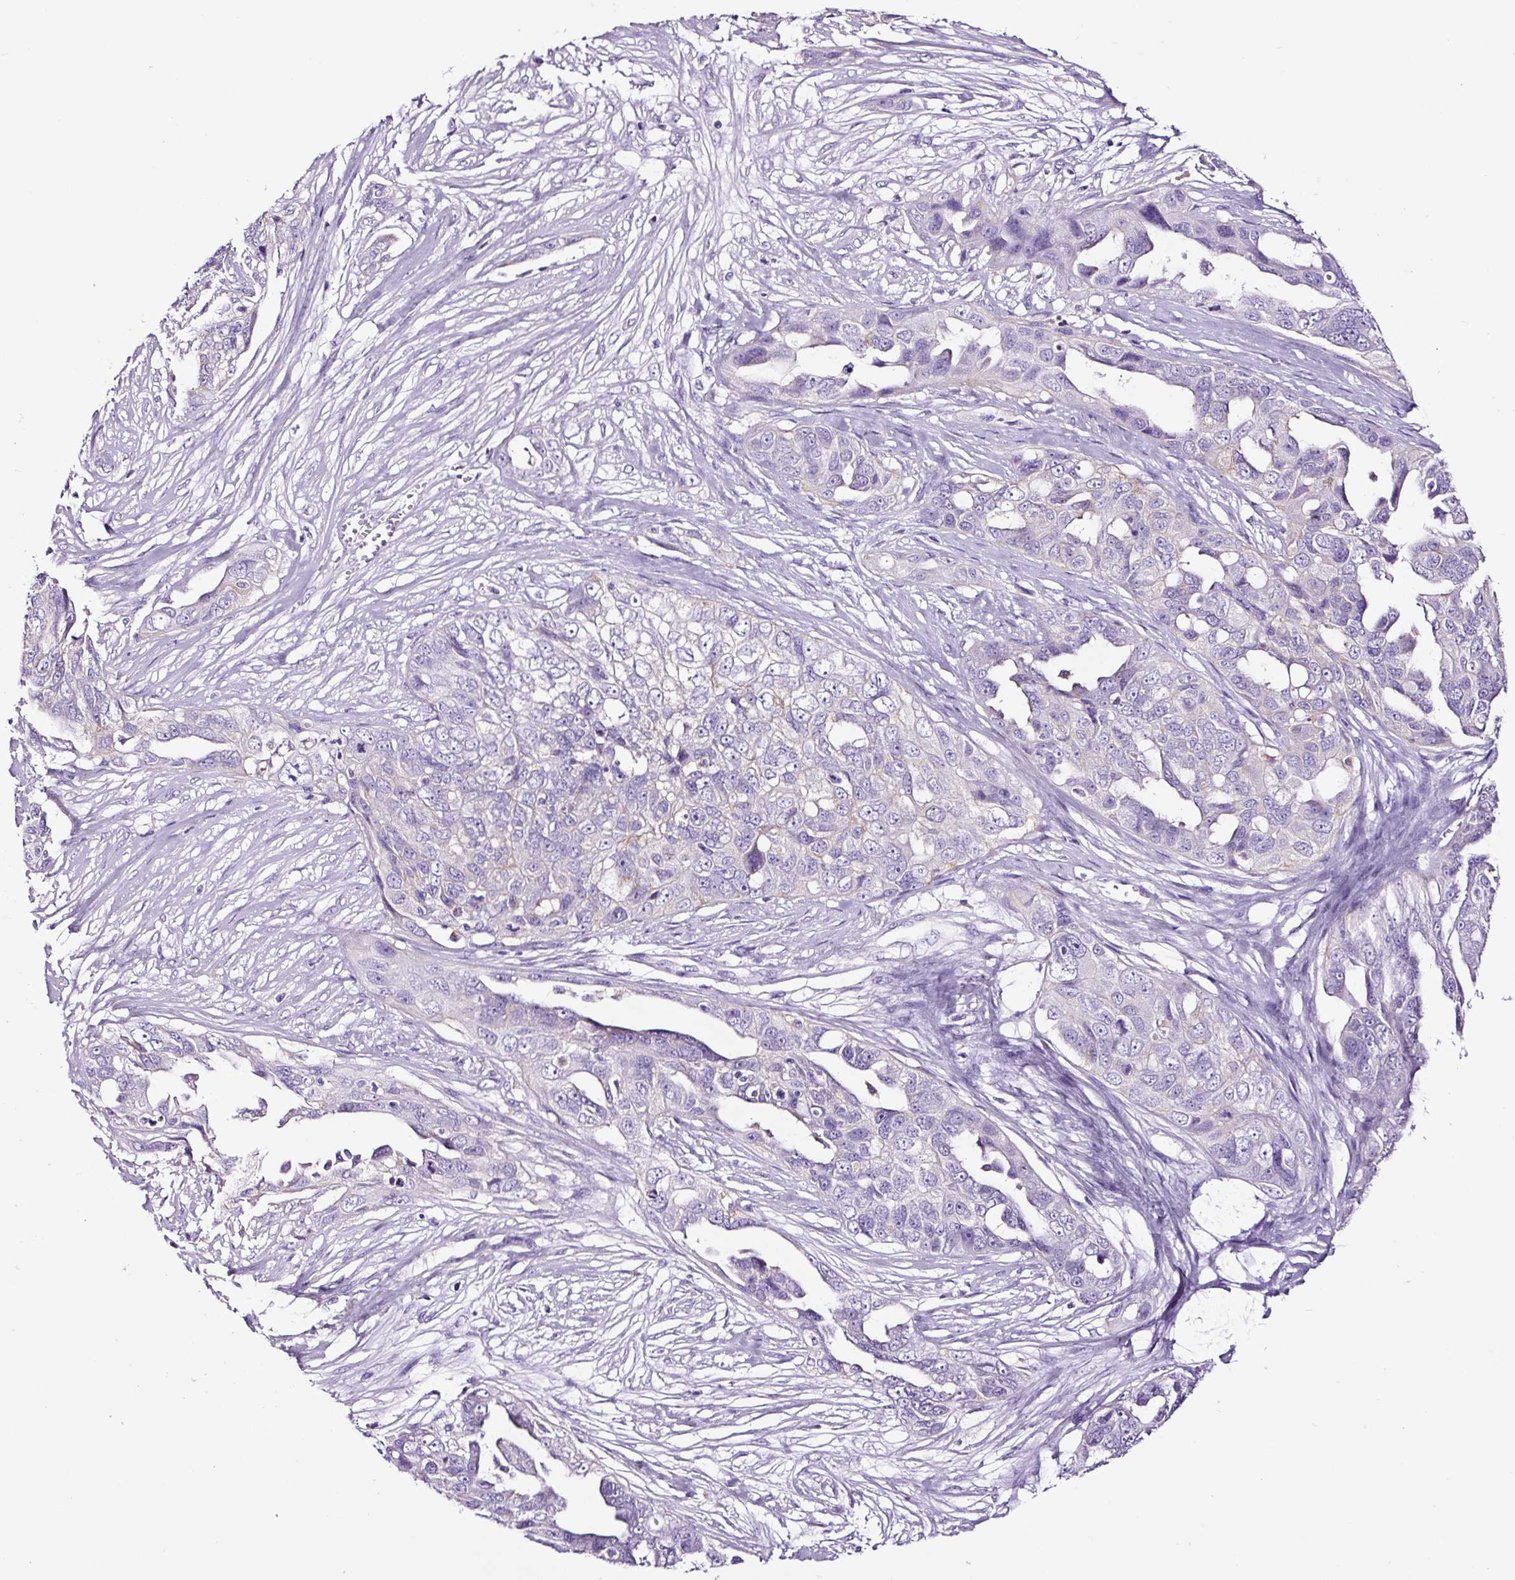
{"staining": {"intensity": "negative", "quantity": "none", "location": "none"}, "tissue": "ovarian cancer", "cell_type": "Tumor cells", "image_type": "cancer", "snomed": [{"axis": "morphology", "description": "Carcinoma, endometroid"}, {"axis": "topography", "description": "Ovary"}], "caption": "Immunohistochemistry photomicrograph of human ovarian cancer (endometroid carcinoma) stained for a protein (brown), which shows no staining in tumor cells.", "gene": "FBXL7", "patient": {"sex": "female", "age": 70}}